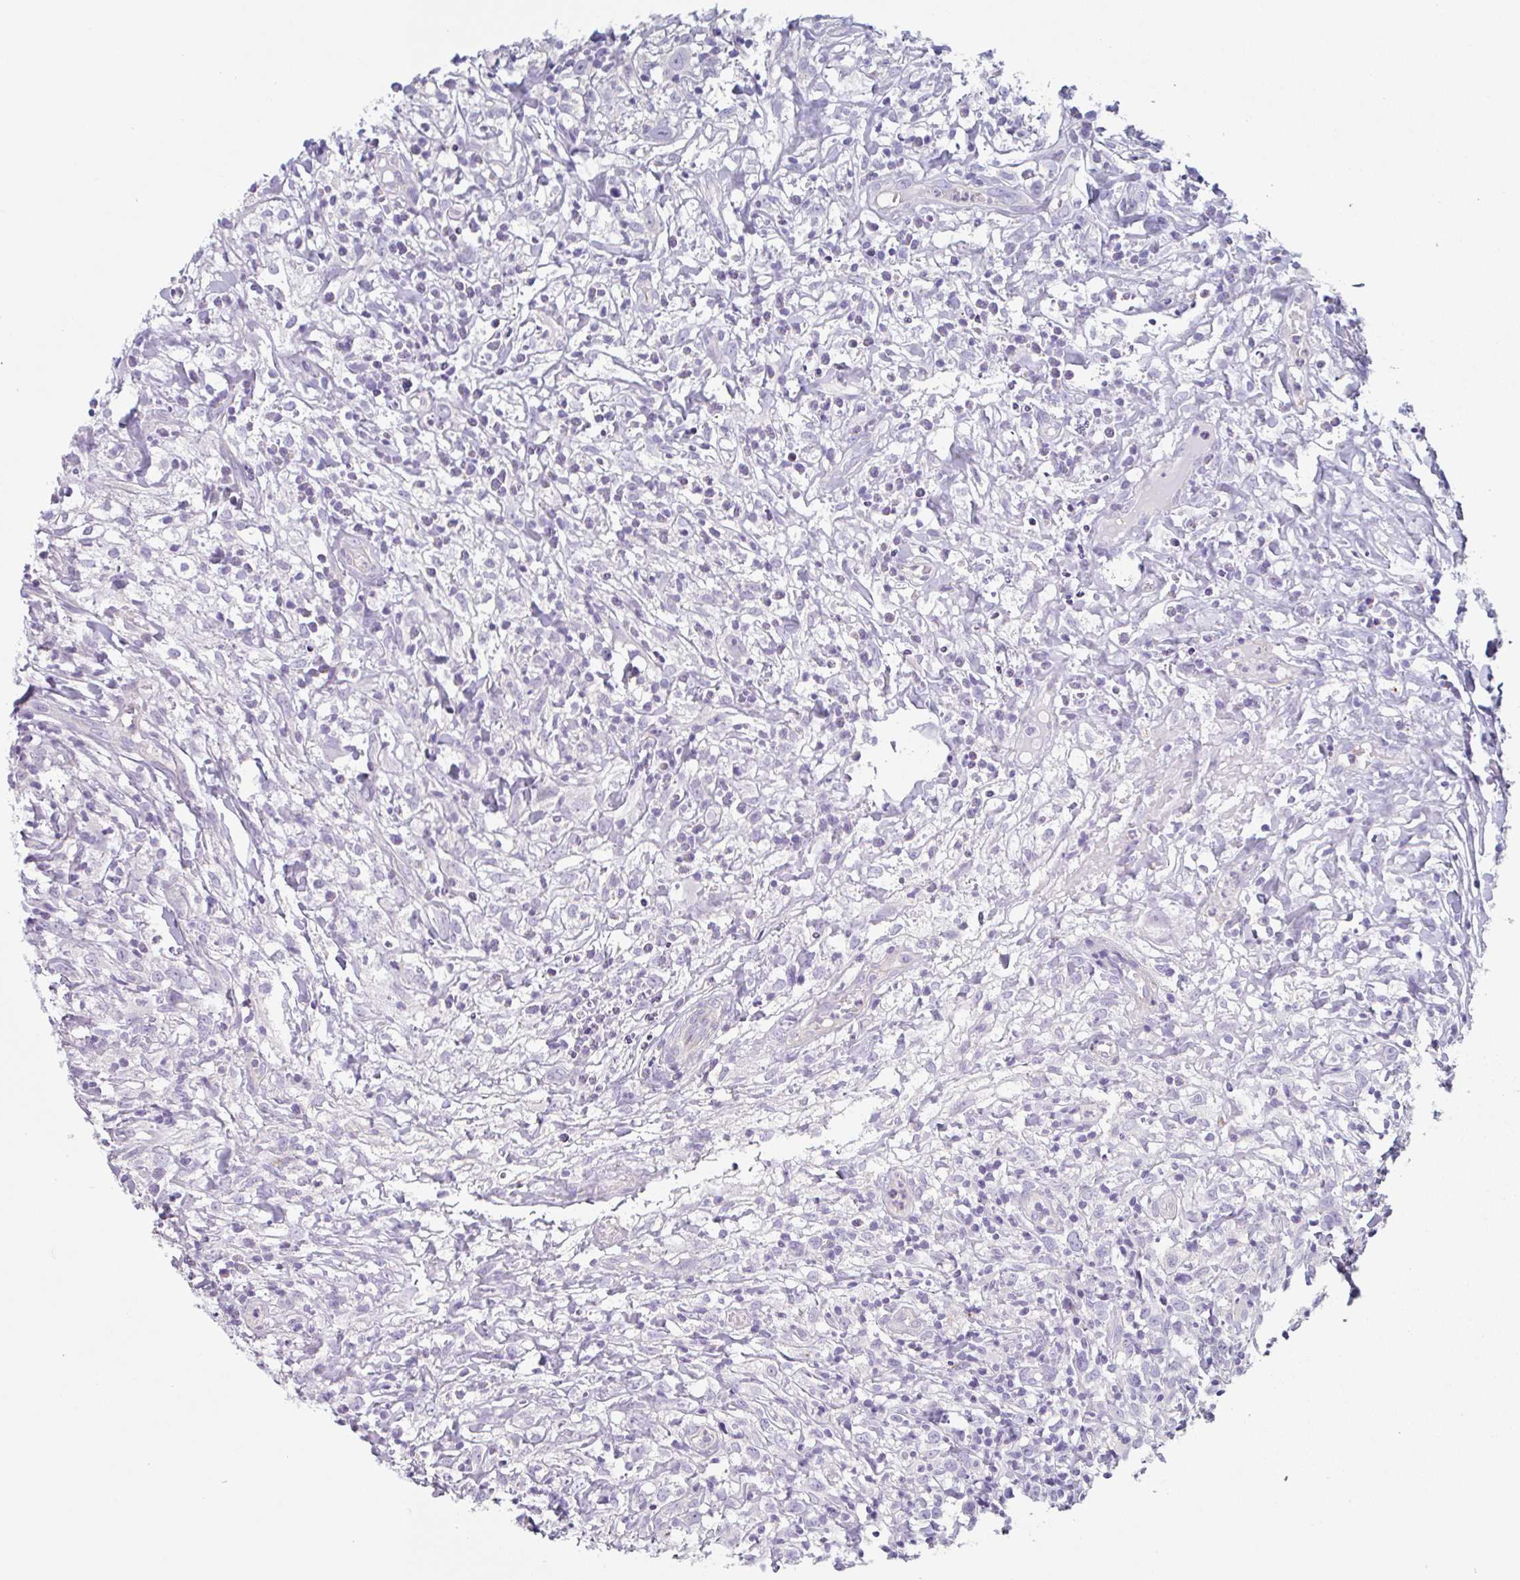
{"staining": {"intensity": "negative", "quantity": "none", "location": "none"}, "tissue": "lymphoma", "cell_type": "Tumor cells", "image_type": "cancer", "snomed": [{"axis": "morphology", "description": "Hodgkin's disease, NOS"}, {"axis": "topography", "description": "No Tissue"}], "caption": "A photomicrograph of human lymphoma is negative for staining in tumor cells.", "gene": "LENG9", "patient": {"sex": "female", "age": 21}}